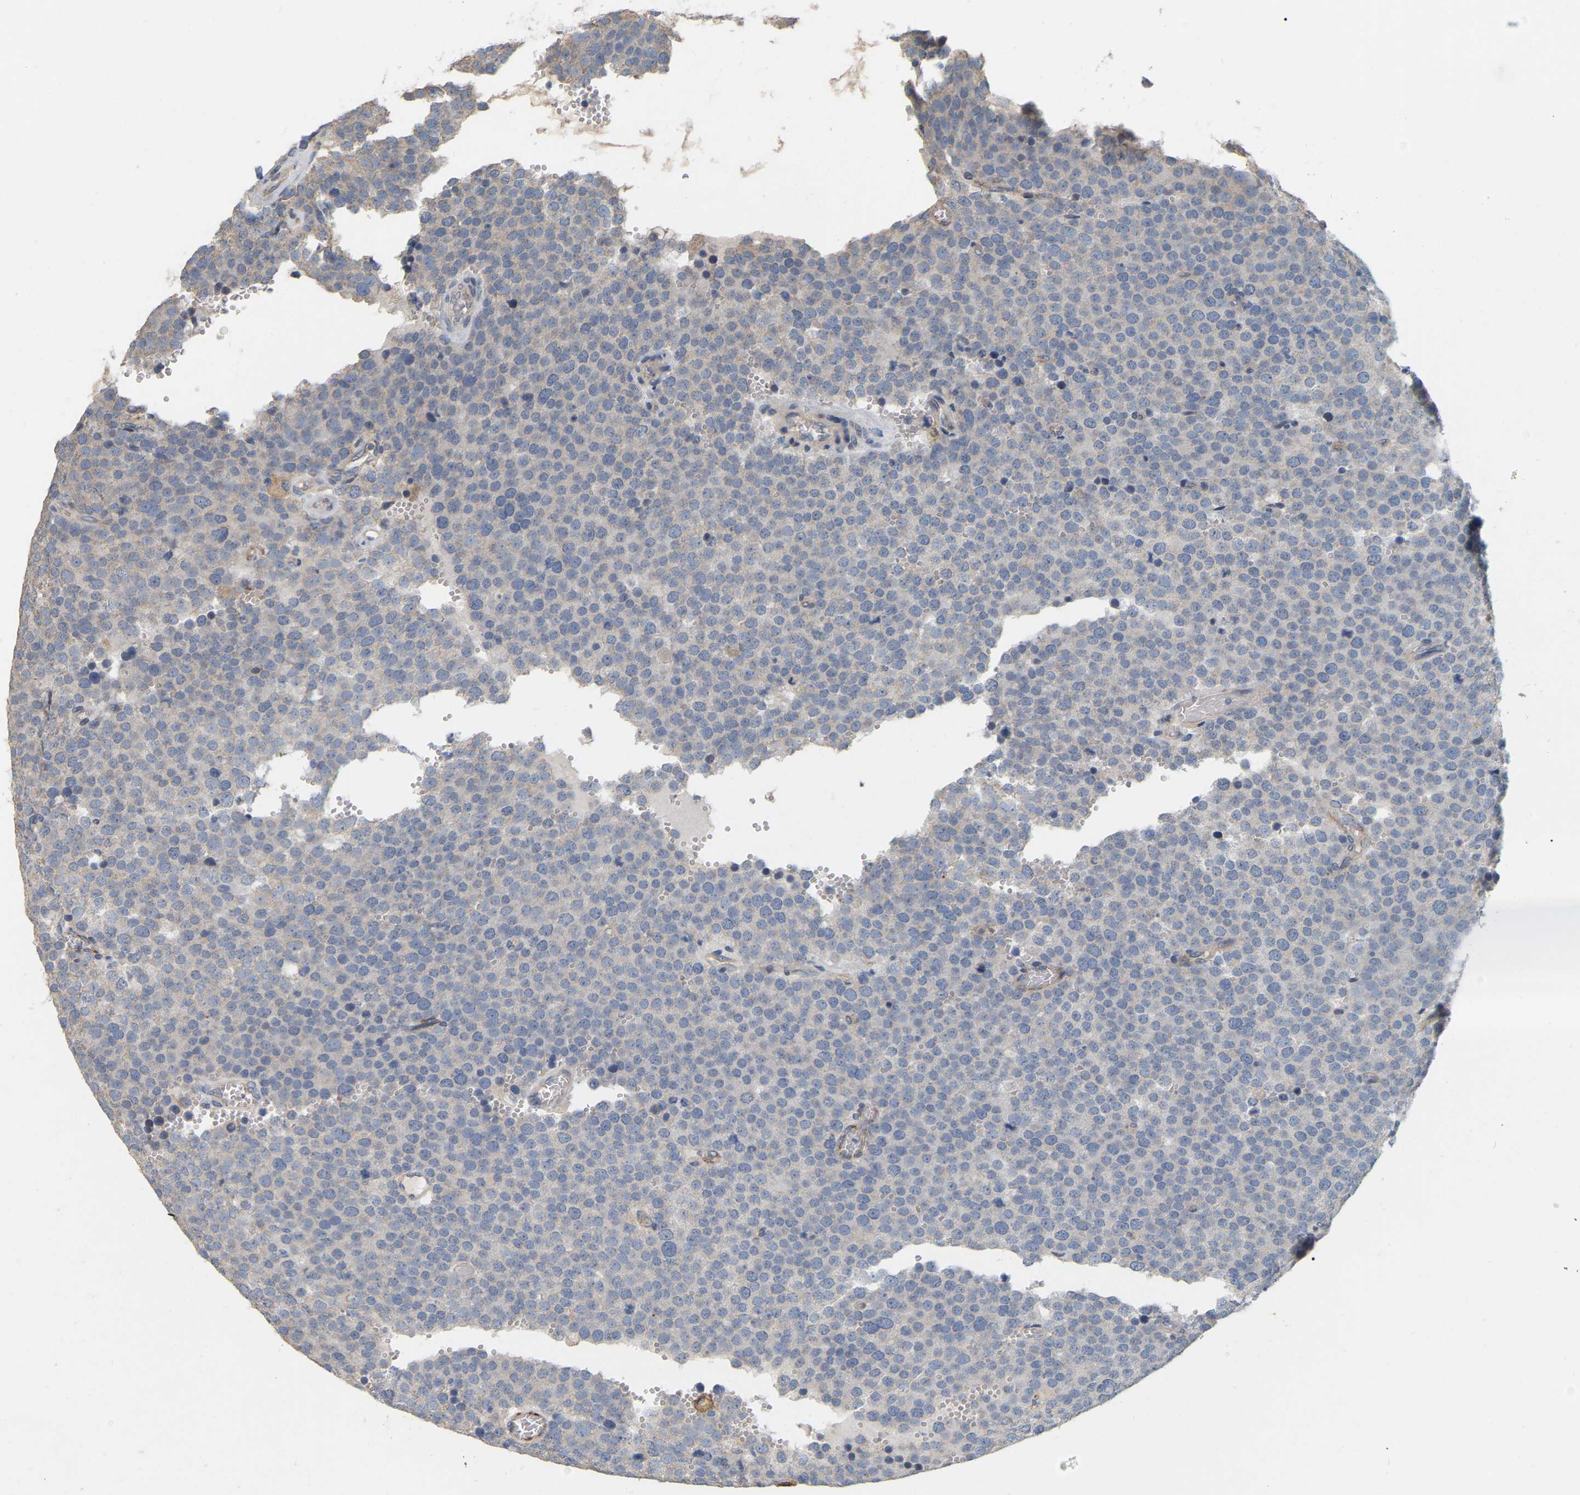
{"staining": {"intensity": "weak", "quantity": "<25%", "location": "cytoplasmic/membranous"}, "tissue": "testis cancer", "cell_type": "Tumor cells", "image_type": "cancer", "snomed": [{"axis": "morphology", "description": "Normal tissue, NOS"}, {"axis": "morphology", "description": "Seminoma, NOS"}, {"axis": "topography", "description": "Testis"}], "caption": "A micrograph of testis cancer (seminoma) stained for a protein demonstrates no brown staining in tumor cells.", "gene": "SSH1", "patient": {"sex": "male", "age": 71}}